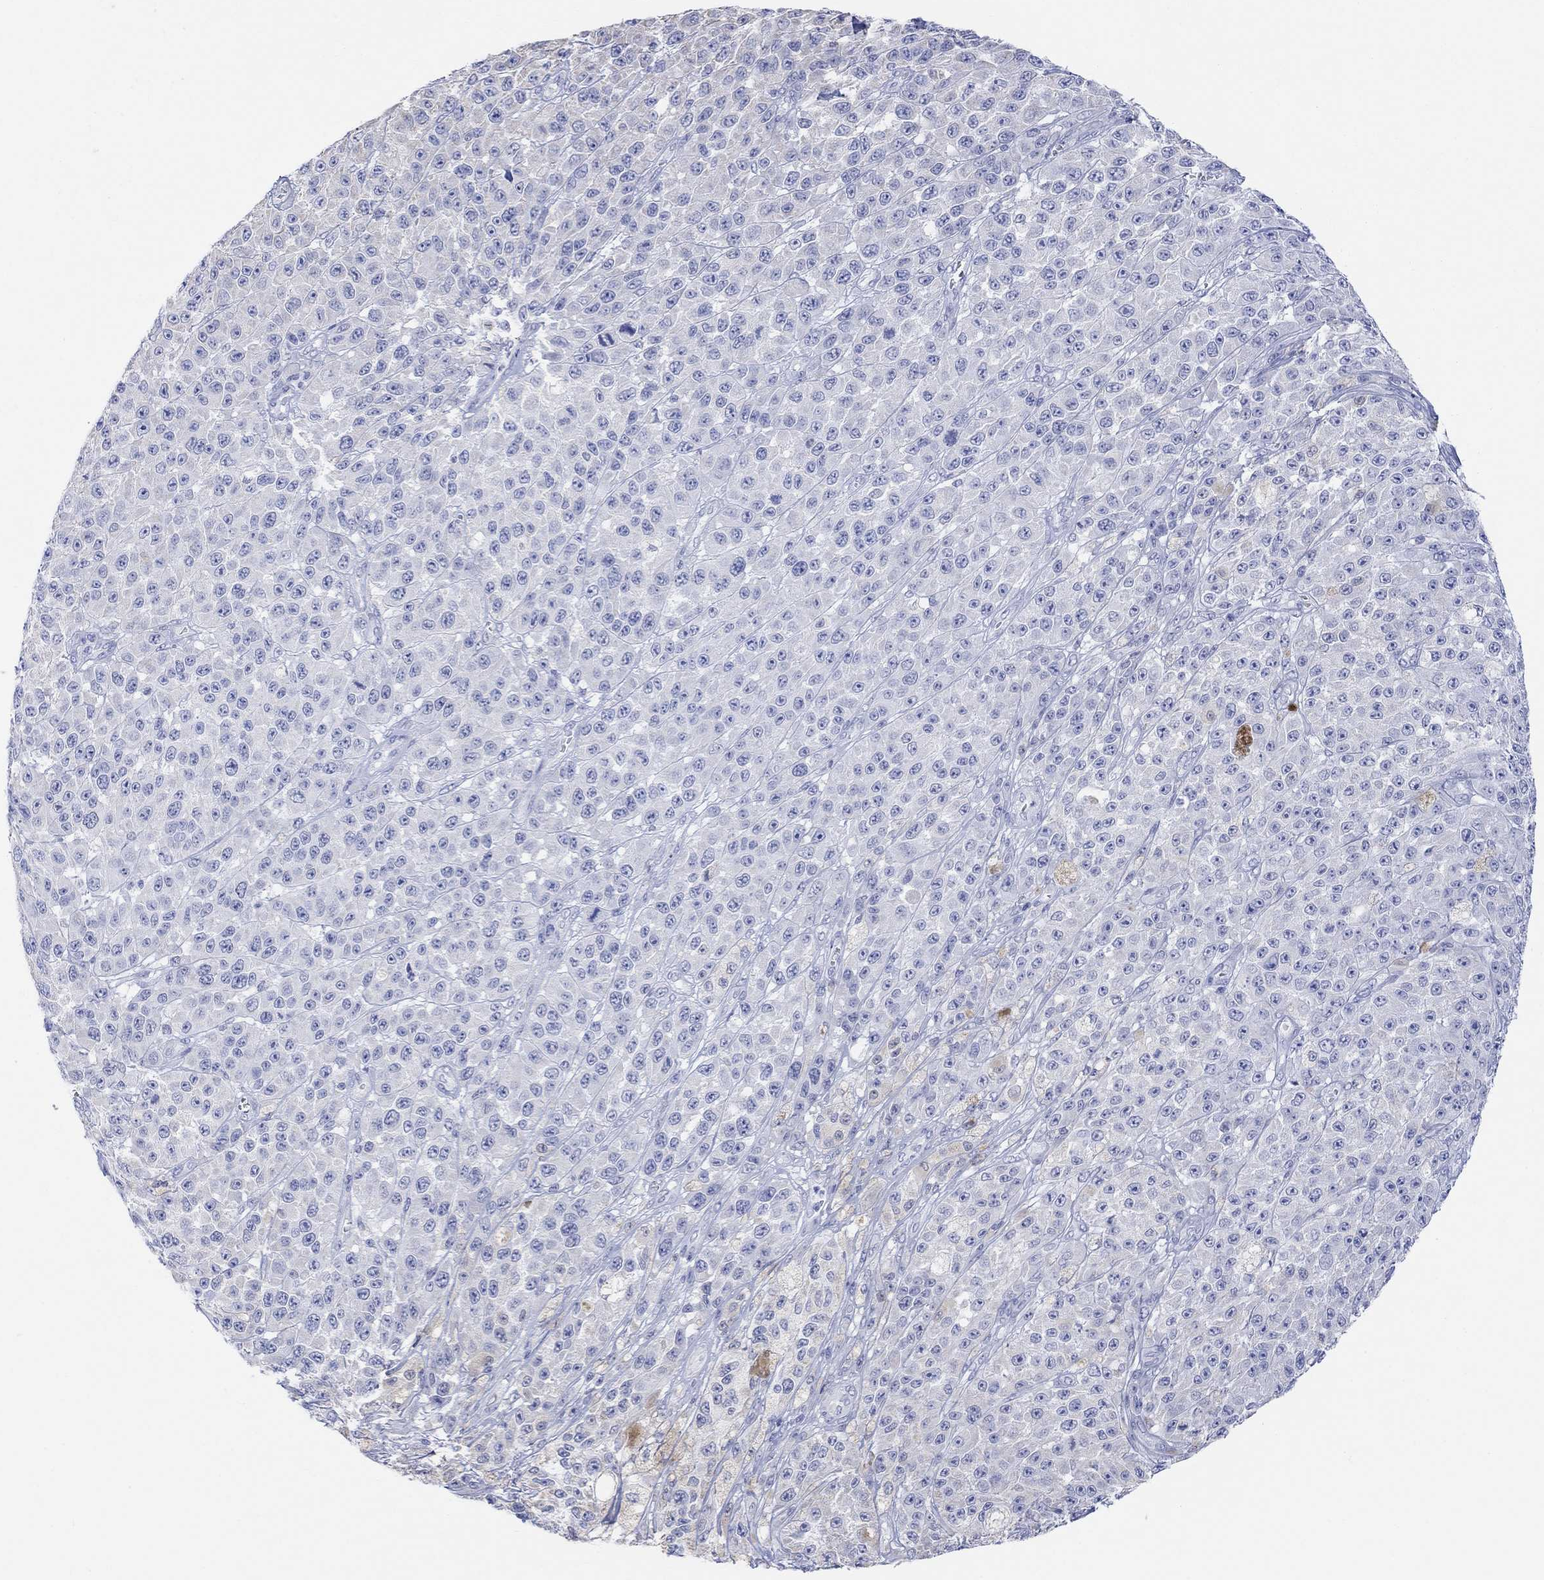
{"staining": {"intensity": "negative", "quantity": "none", "location": "none"}, "tissue": "melanoma", "cell_type": "Tumor cells", "image_type": "cancer", "snomed": [{"axis": "morphology", "description": "Malignant melanoma, NOS"}, {"axis": "topography", "description": "Skin"}], "caption": "A micrograph of malignant melanoma stained for a protein shows no brown staining in tumor cells.", "gene": "SYT12", "patient": {"sex": "female", "age": 58}}